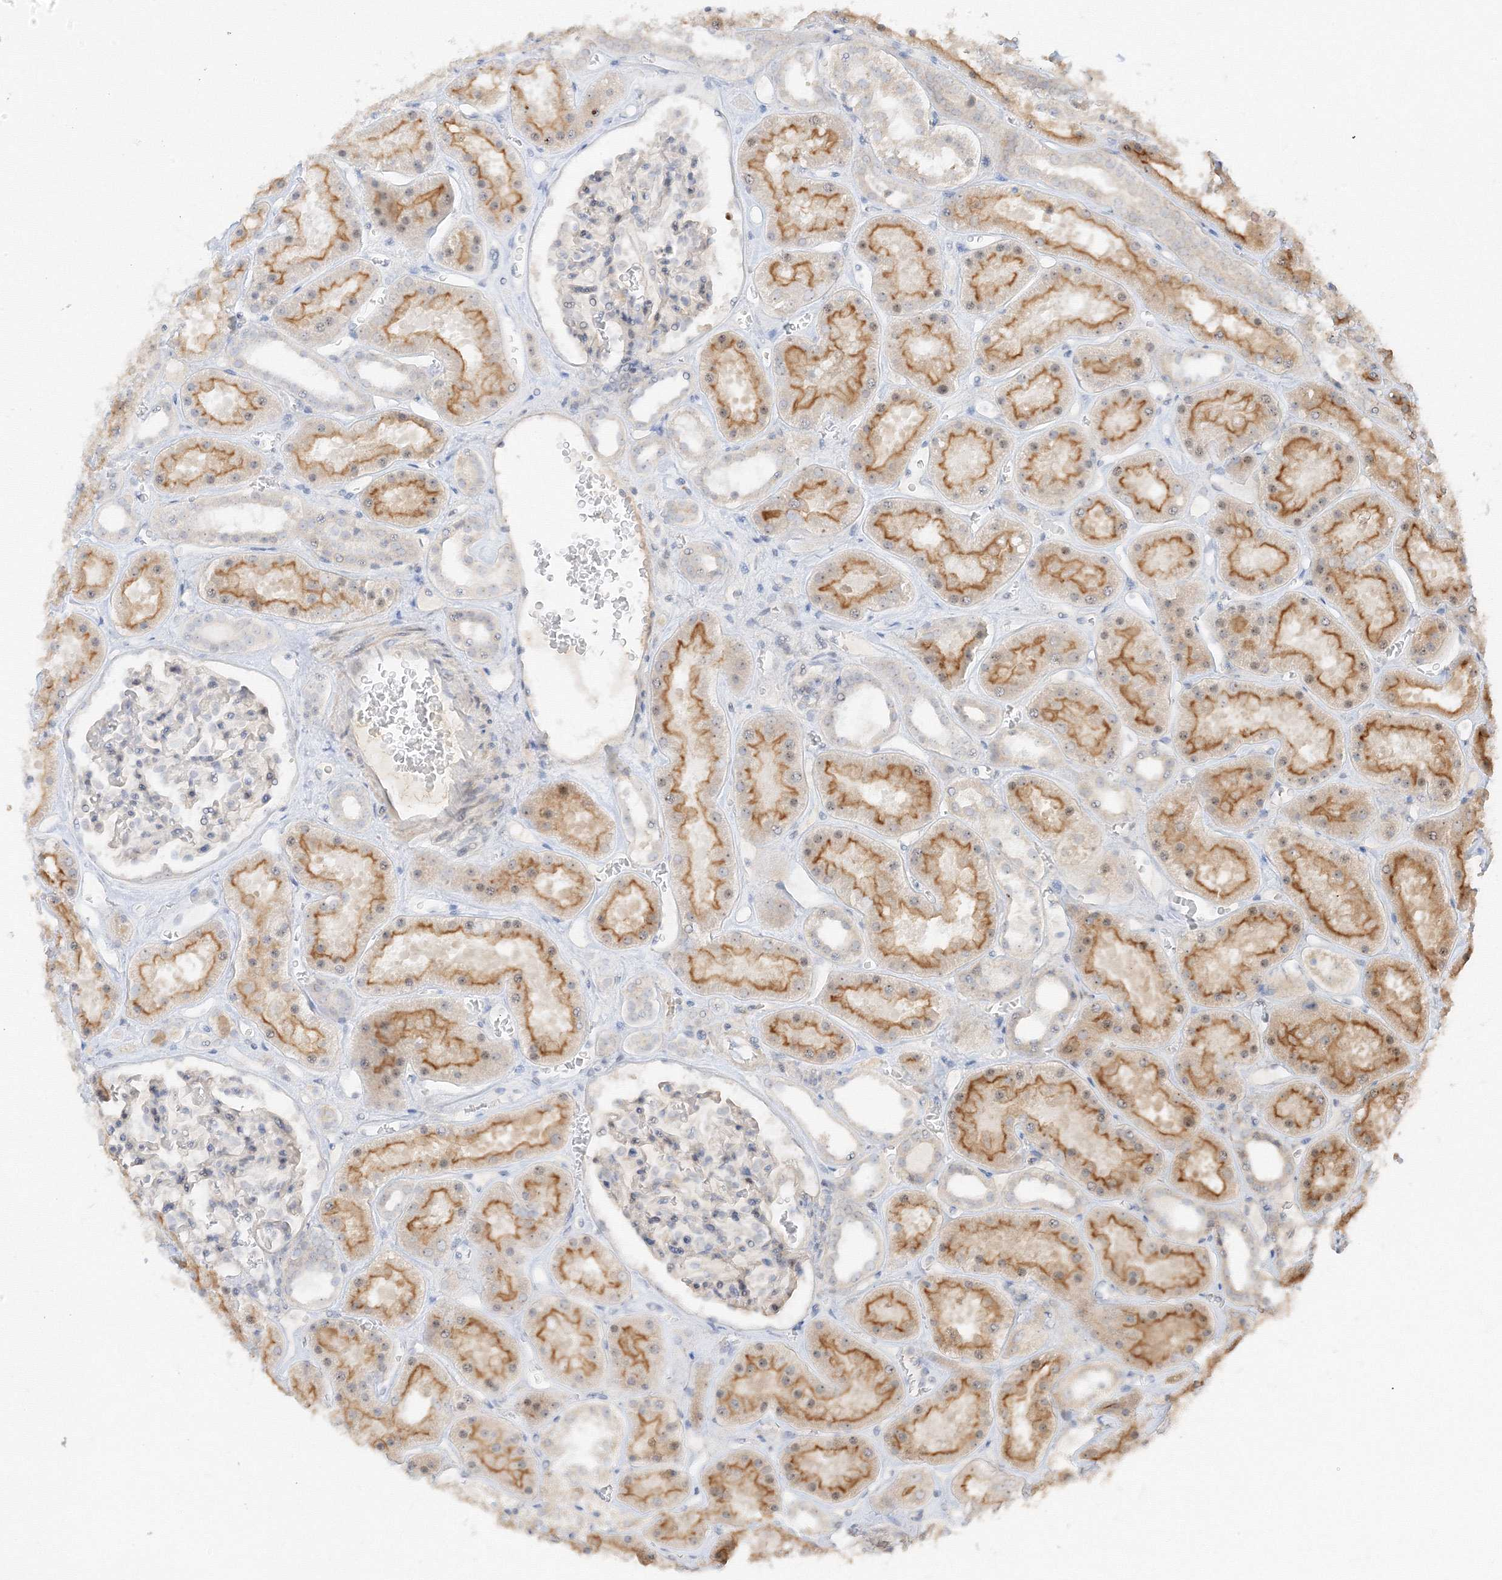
{"staining": {"intensity": "negative", "quantity": "none", "location": "none"}, "tissue": "kidney", "cell_type": "Cells in glomeruli", "image_type": "normal", "snomed": [{"axis": "morphology", "description": "Normal tissue, NOS"}, {"axis": "topography", "description": "Kidney"}], "caption": "Immunohistochemistry of benign human kidney shows no staining in cells in glomeruli.", "gene": "ETAA1", "patient": {"sex": "female", "age": 41}}